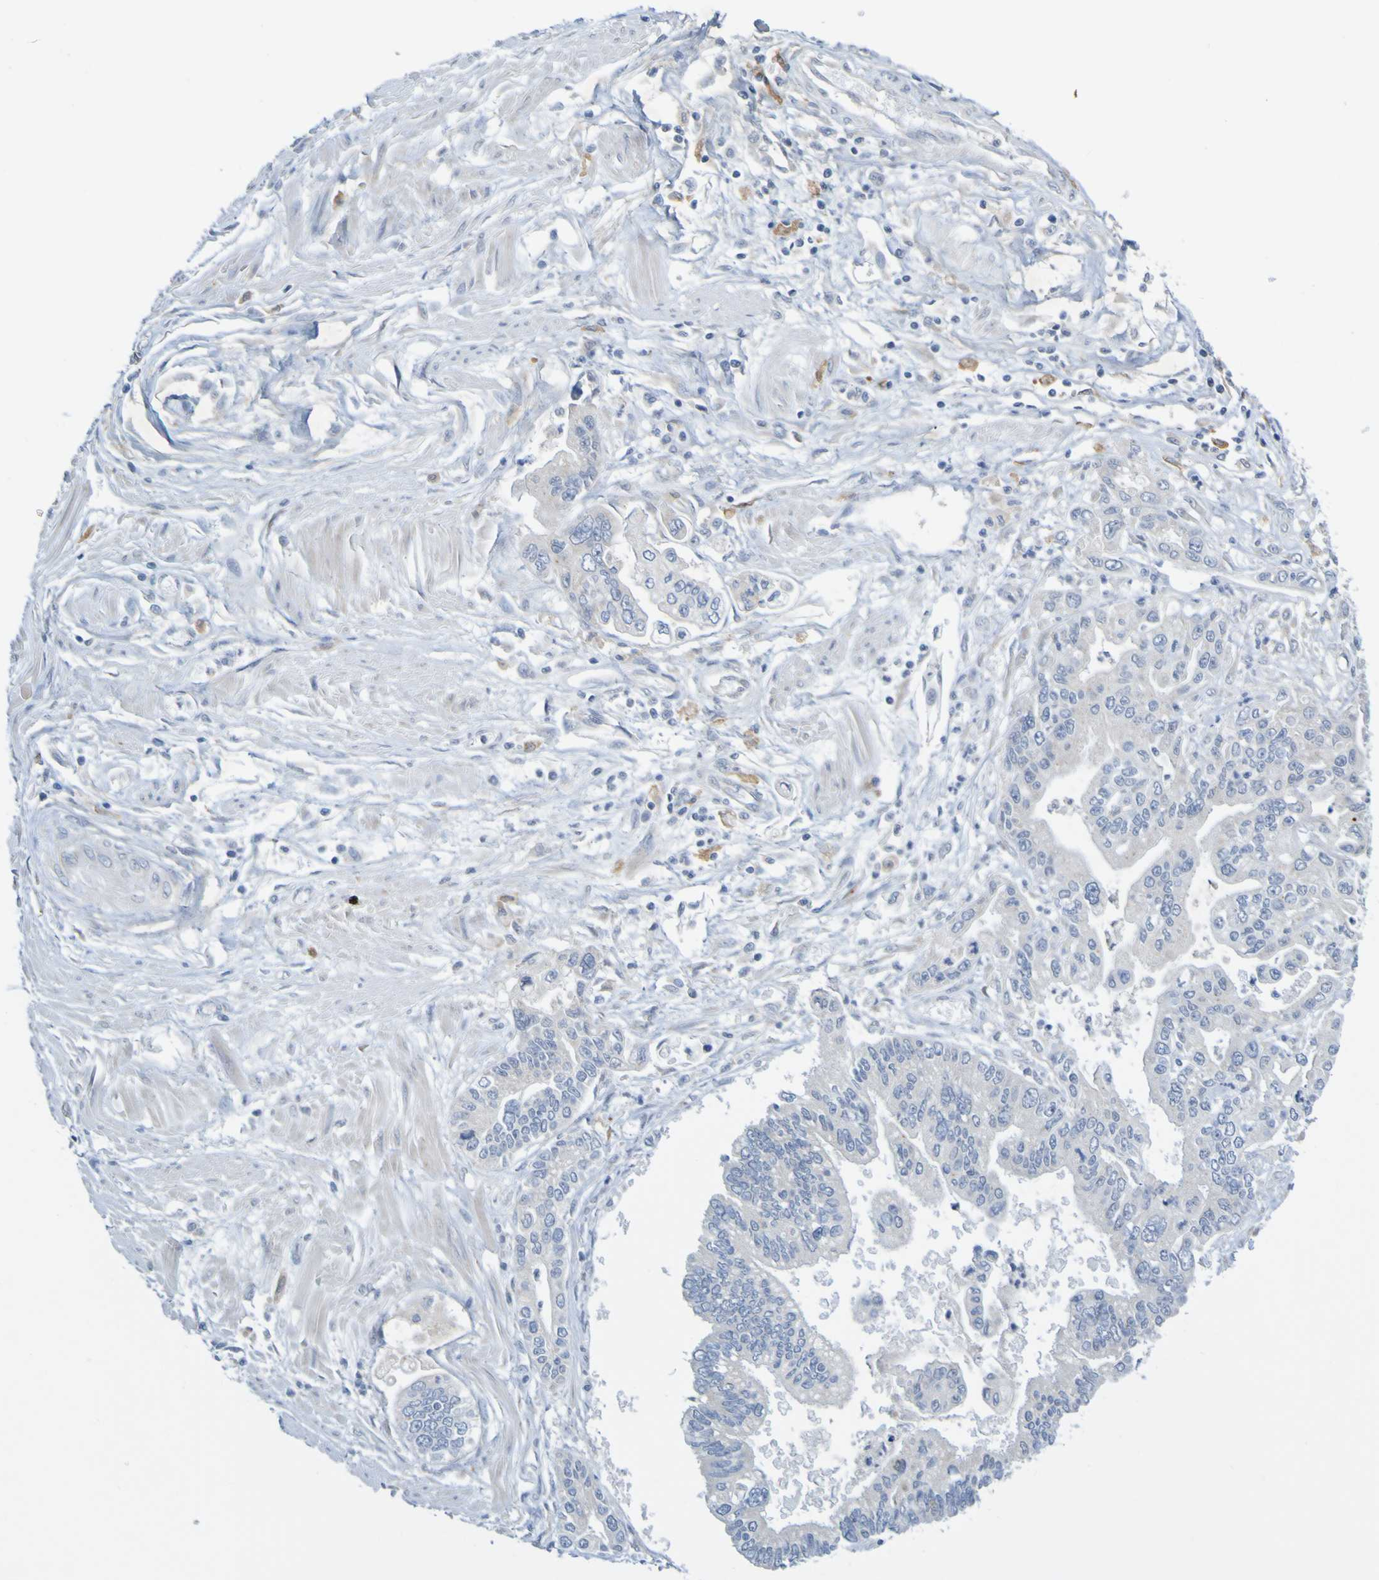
{"staining": {"intensity": "negative", "quantity": "none", "location": "none"}, "tissue": "pancreatic cancer", "cell_type": "Tumor cells", "image_type": "cancer", "snomed": [{"axis": "morphology", "description": "Adenocarcinoma, NOS"}, {"axis": "topography", "description": "Pancreas"}], "caption": "High power microscopy image of an immunohistochemistry (IHC) micrograph of pancreatic cancer (adenocarcinoma), revealing no significant expression in tumor cells.", "gene": "LILRB5", "patient": {"sex": "male", "age": 56}}